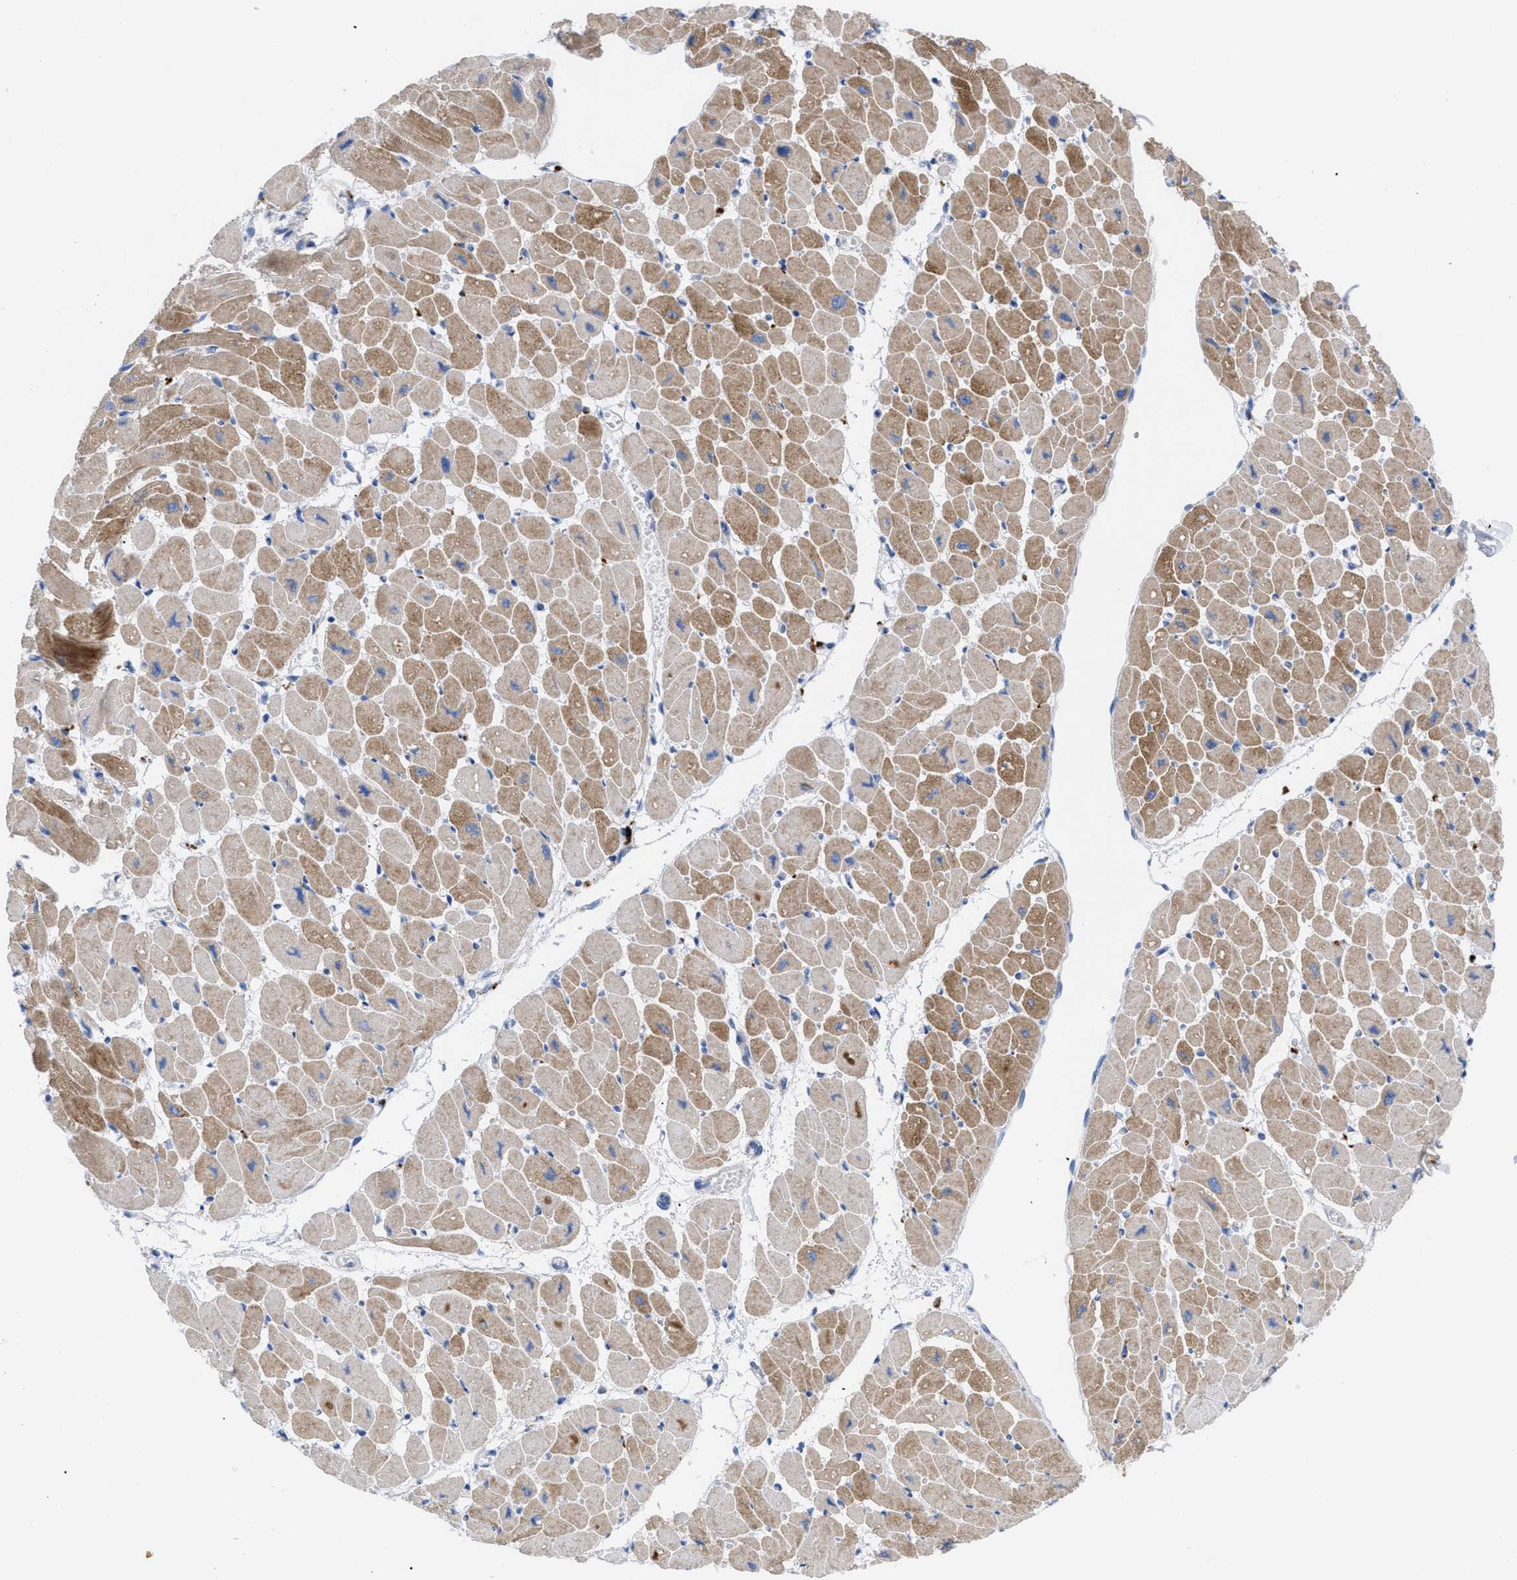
{"staining": {"intensity": "moderate", "quantity": ">75%", "location": "cytoplasmic/membranous"}, "tissue": "heart muscle", "cell_type": "Cardiomyocytes", "image_type": "normal", "snomed": [{"axis": "morphology", "description": "Normal tissue, NOS"}, {"axis": "topography", "description": "Heart"}], "caption": "A histopathology image showing moderate cytoplasmic/membranous expression in about >75% of cardiomyocytes in unremarkable heart muscle, as visualized by brown immunohistochemical staining.", "gene": "DRAM2", "patient": {"sex": "female", "age": 54}}